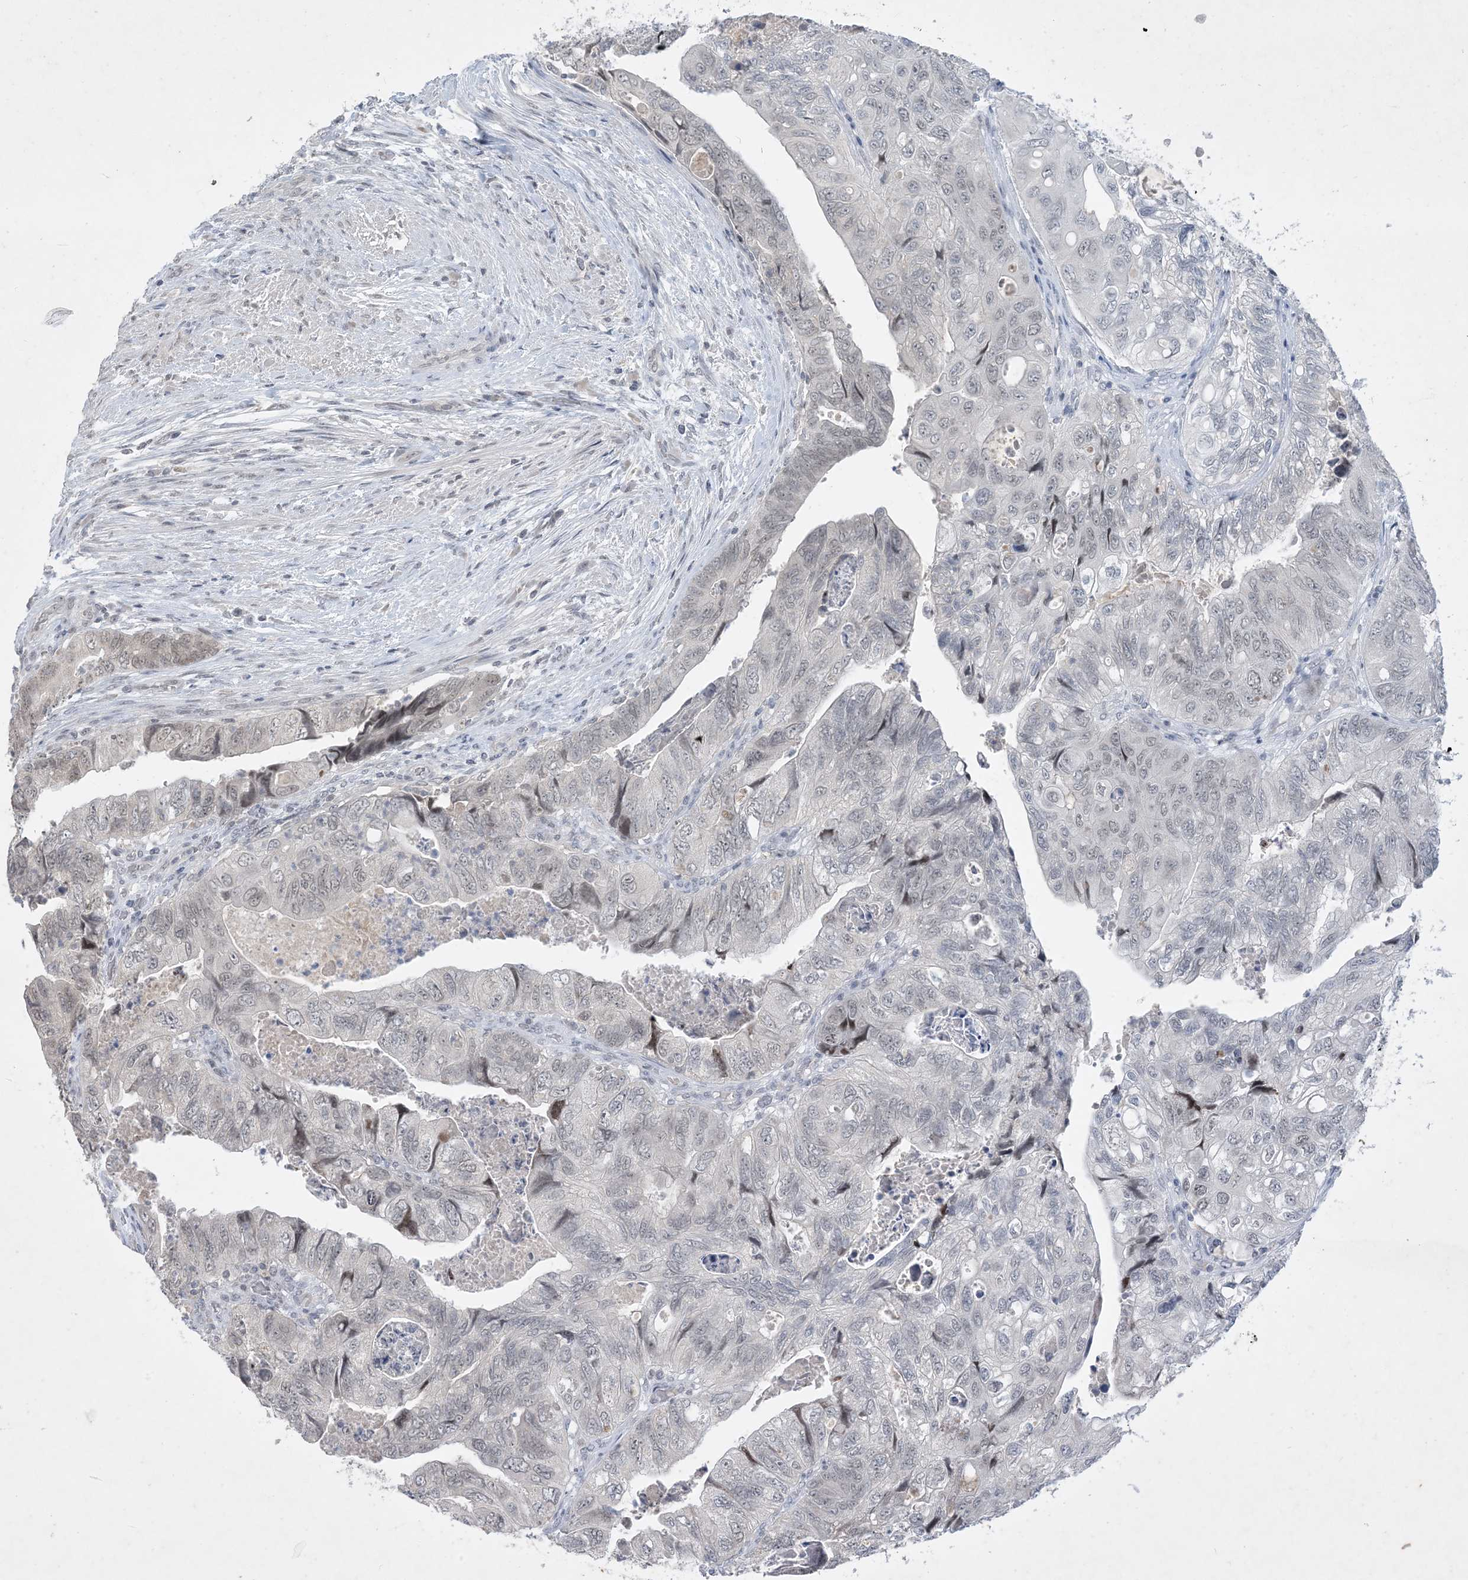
{"staining": {"intensity": "weak", "quantity": "<25%", "location": "nuclear"}, "tissue": "colorectal cancer", "cell_type": "Tumor cells", "image_type": "cancer", "snomed": [{"axis": "morphology", "description": "Adenocarcinoma, NOS"}, {"axis": "topography", "description": "Rectum"}], "caption": "High power microscopy image of an immunohistochemistry micrograph of adenocarcinoma (colorectal), revealing no significant staining in tumor cells.", "gene": "ZNF674", "patient": {"sex": "male", "age": 63}}